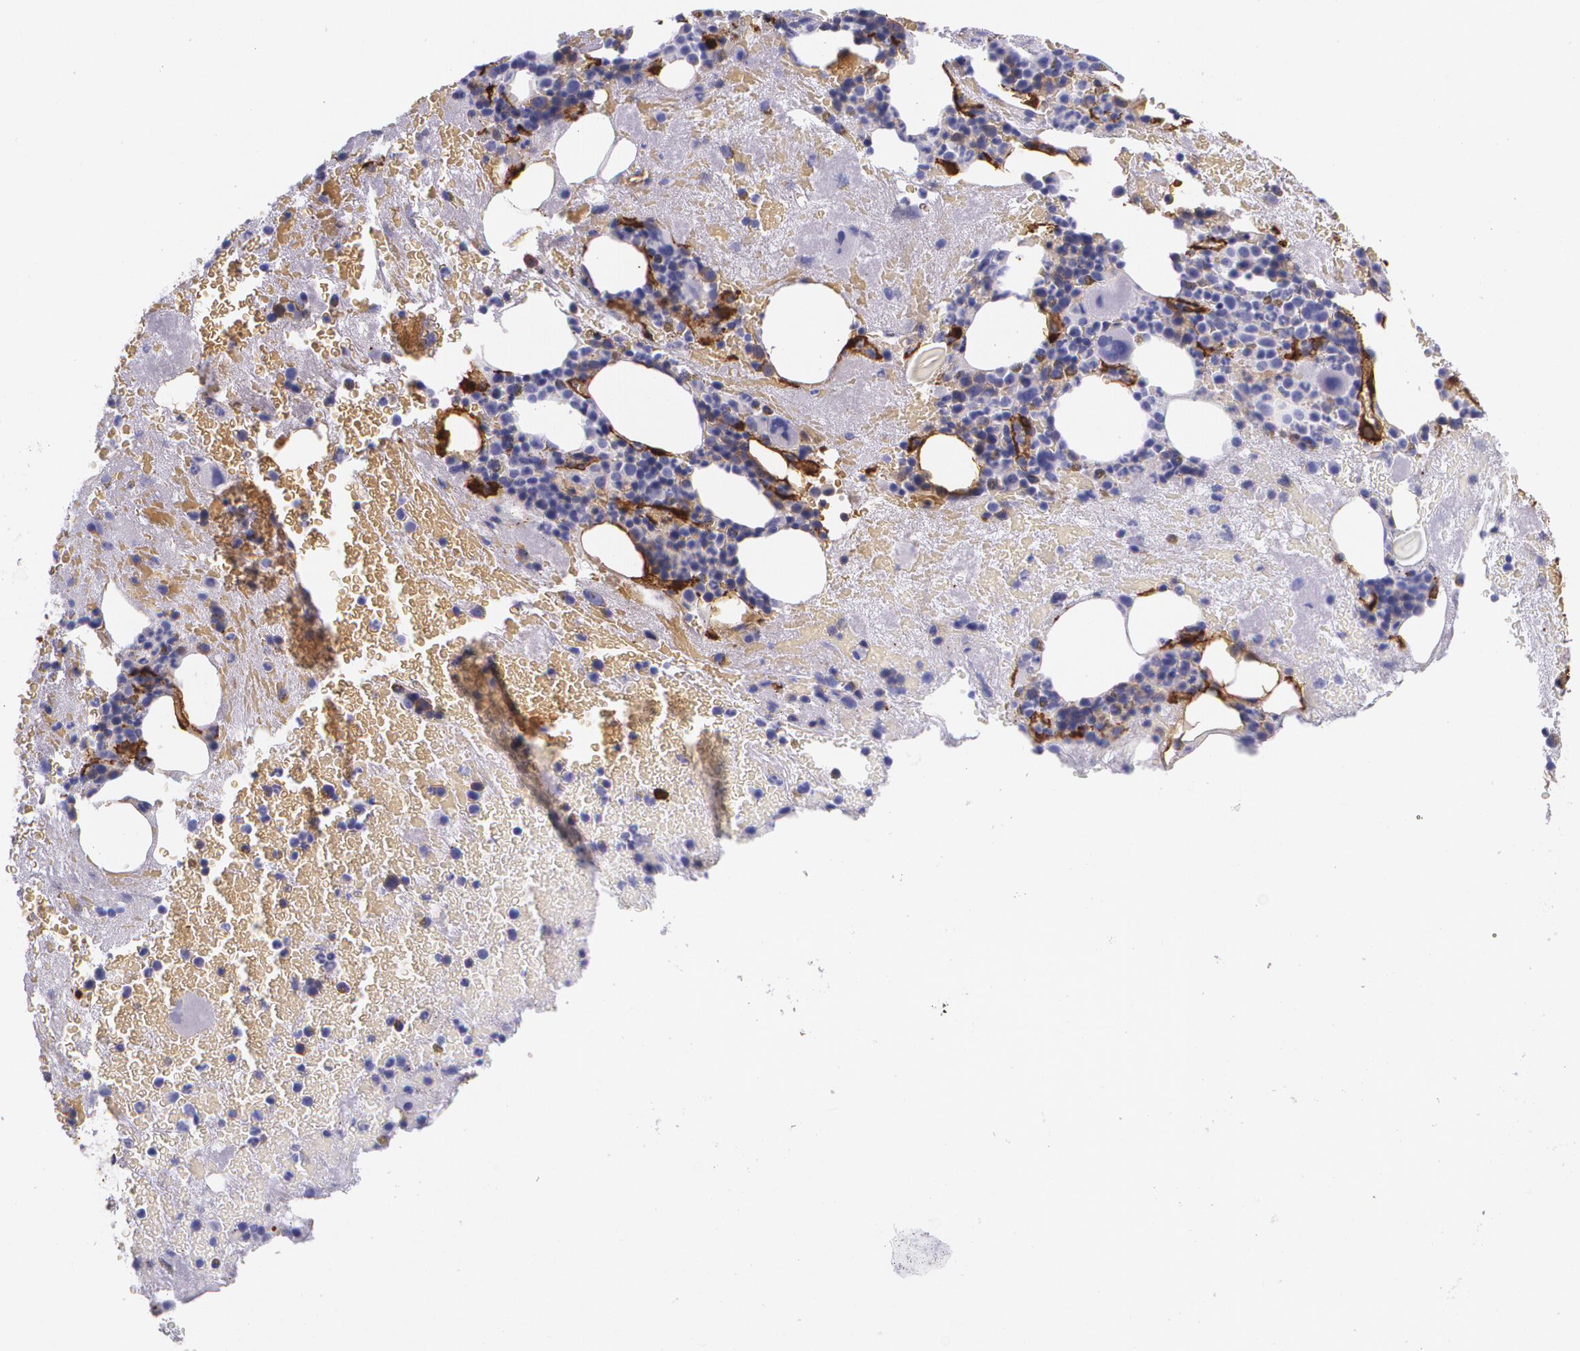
{"staining": {"intensity": "negative", "quantity": "none", "location": "none"}, "tissue": "bone marrow", "cell_type": "Hematopoietic cells", "image_type": "normal", "snomed": [{"axis": "morphology", "description": "Normal tissue, NOS"}, {"axis": "topography", "description": "Bone marrow"}], "caption": "DAB (3,3'-diaminobenzidine) immunohistochemical staining of unremarkable bone marrow displays no significant expression in hematopoietic cells.", "gene": "MMP2", "patient": {"sex": "male", "age": 76}}